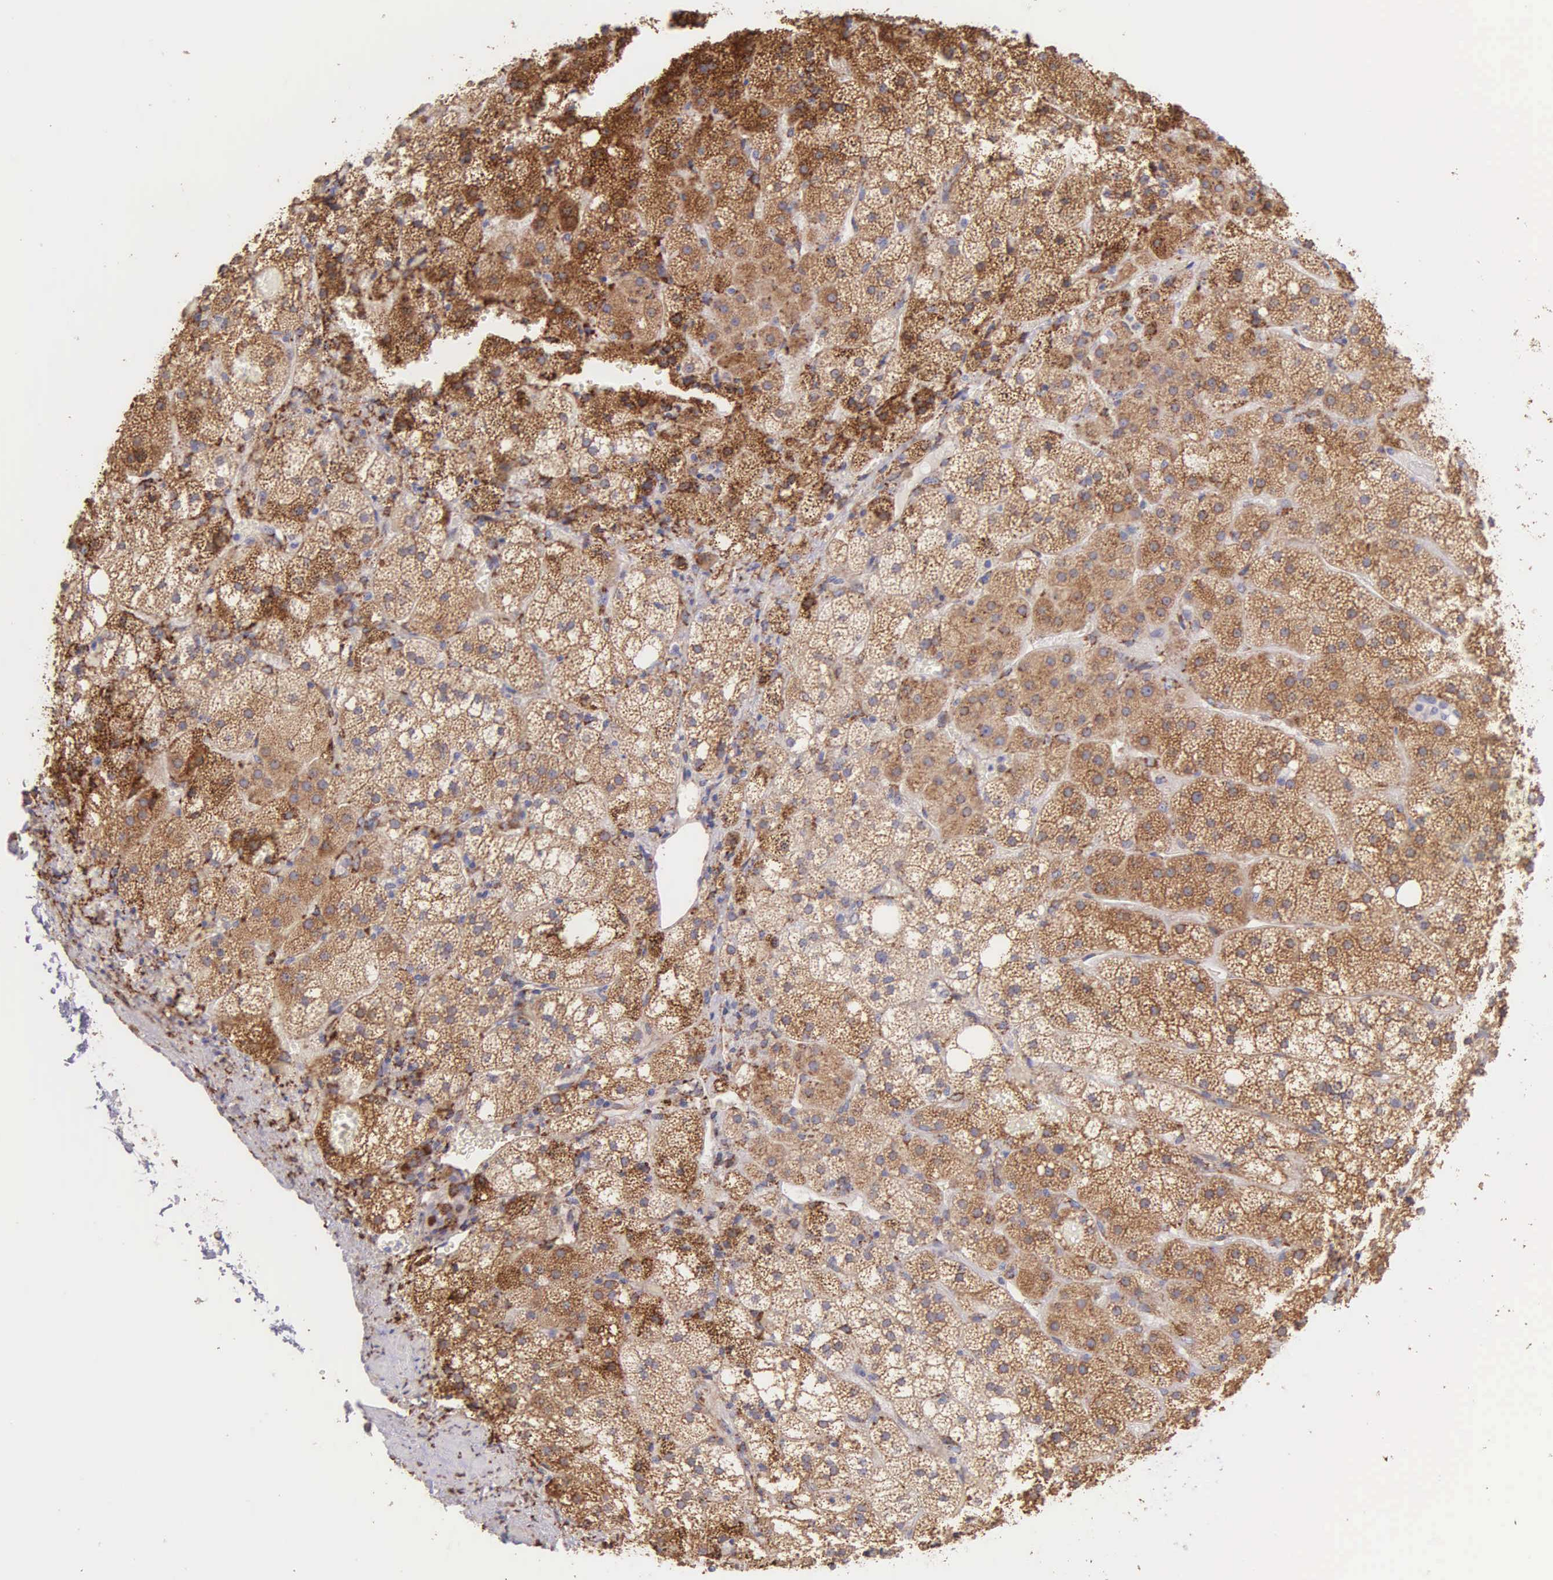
{"staining": {"intensity": "strong", "quantity": ">75%", "location": "cytoplasmic/membranous"}, "tissue": "adrenal gland", "cell_type": "Glandular cells", "image_type": "normal", "snomed": [{"axis": "morphology", "description": "Normal tissue, NOS"}, {"axis": "topography", "description": "Adrenal gland"}], "caption": "Brown immunohistochemical staining in unremarkable human adrenal gland shows strong cytoplasmic/membranous positivity in about >75% of glandular cells.", "gene": "CKAP4", "patient": {"sex": "male", "age": 53}}